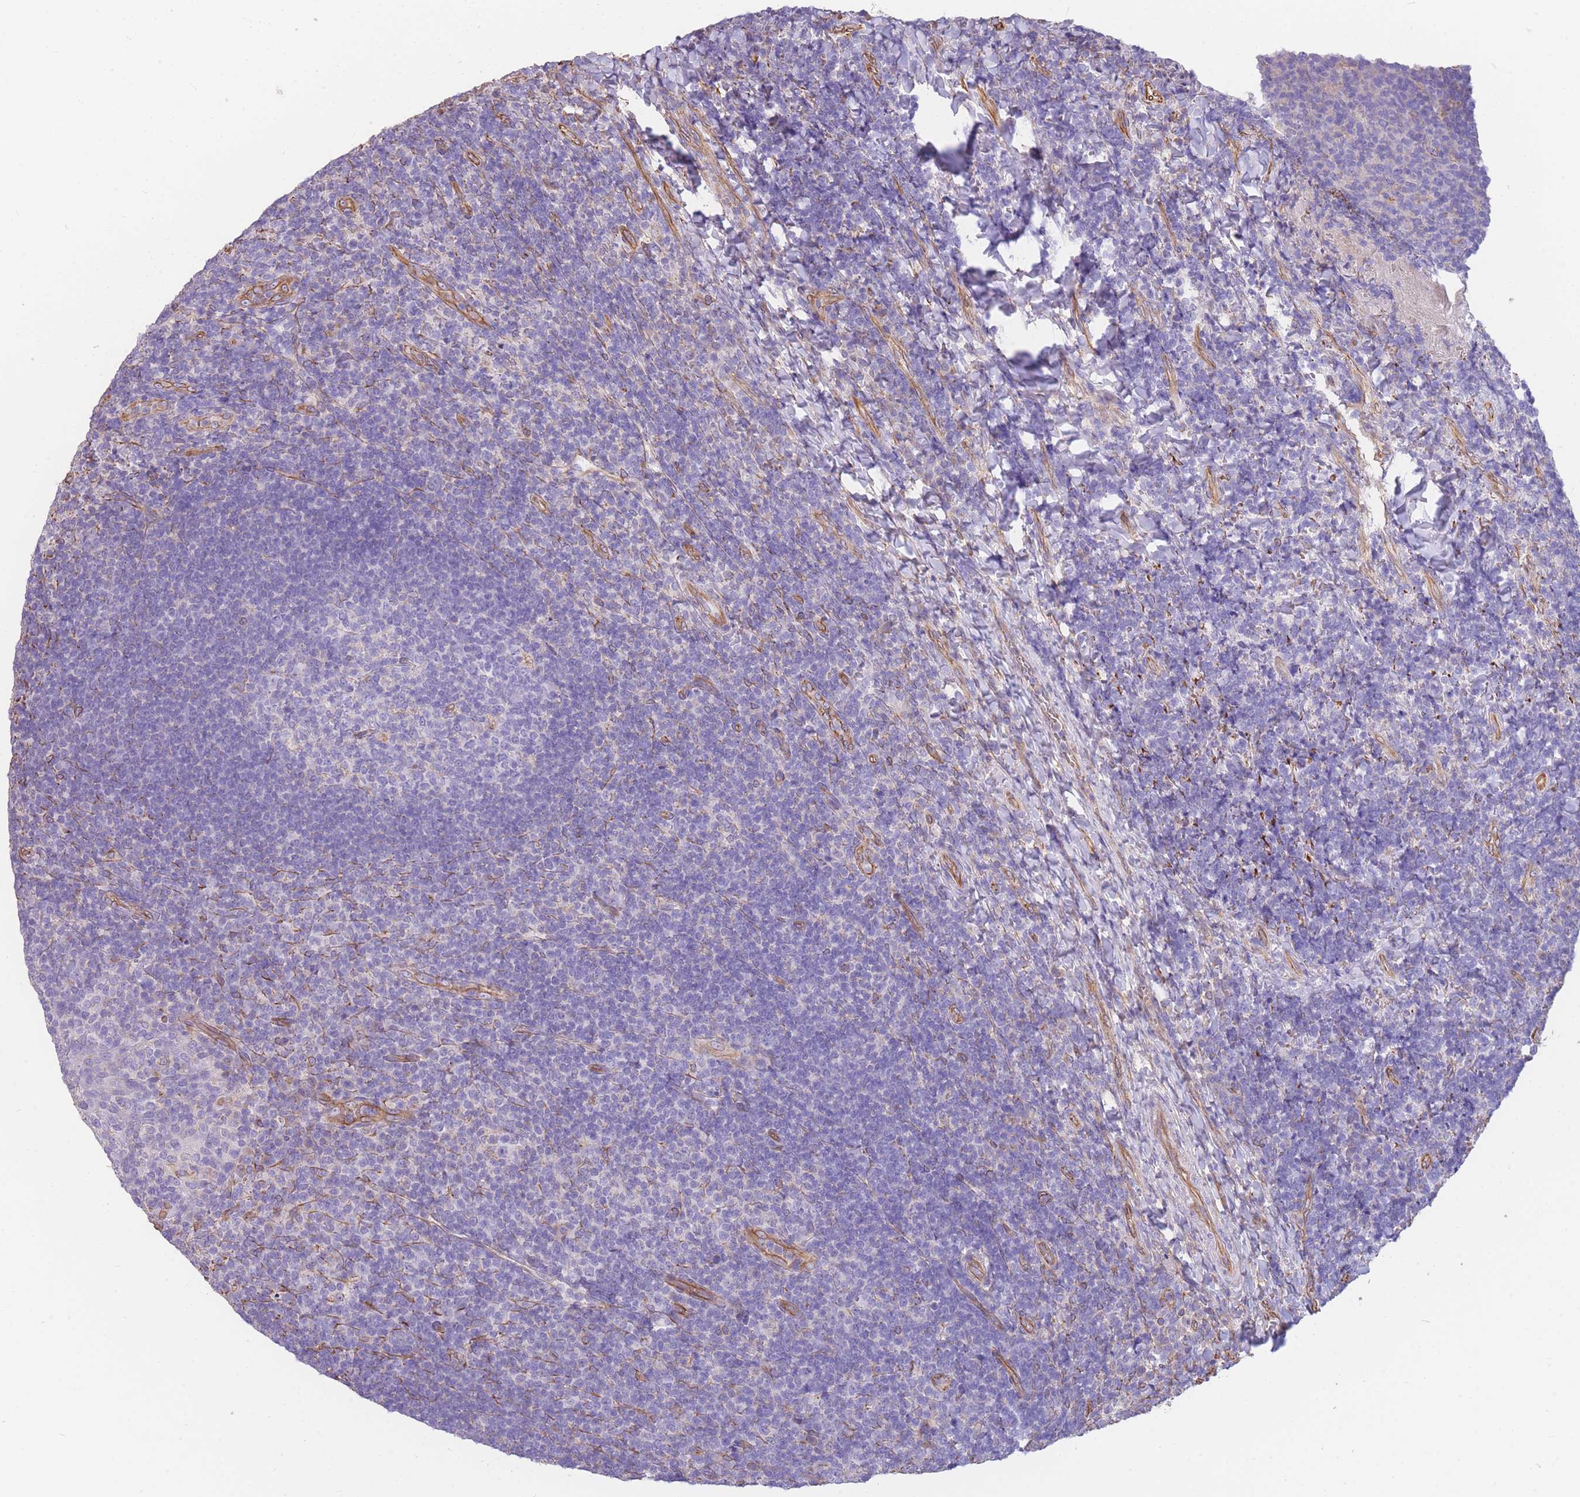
{"staining": {"intensity": "negative", "quantity": "none", "location": "none"}, "tissue": "tonsil", "cell_type": "Germinal center cells", "image_type": "normal", "snomed": [{"axis": "morphology", "description": "Normal tissue, NOS"}, {"axis": "topography", "description": "Tonsil"}], "caption": "An image of tonsil stained for a protein demonstrates no brown staining in germinal center cells. (IHC, brightfield microscopy, high magnification).", "gene": "ANKRD53", "patient": {"sex": "female", "age": 10}}